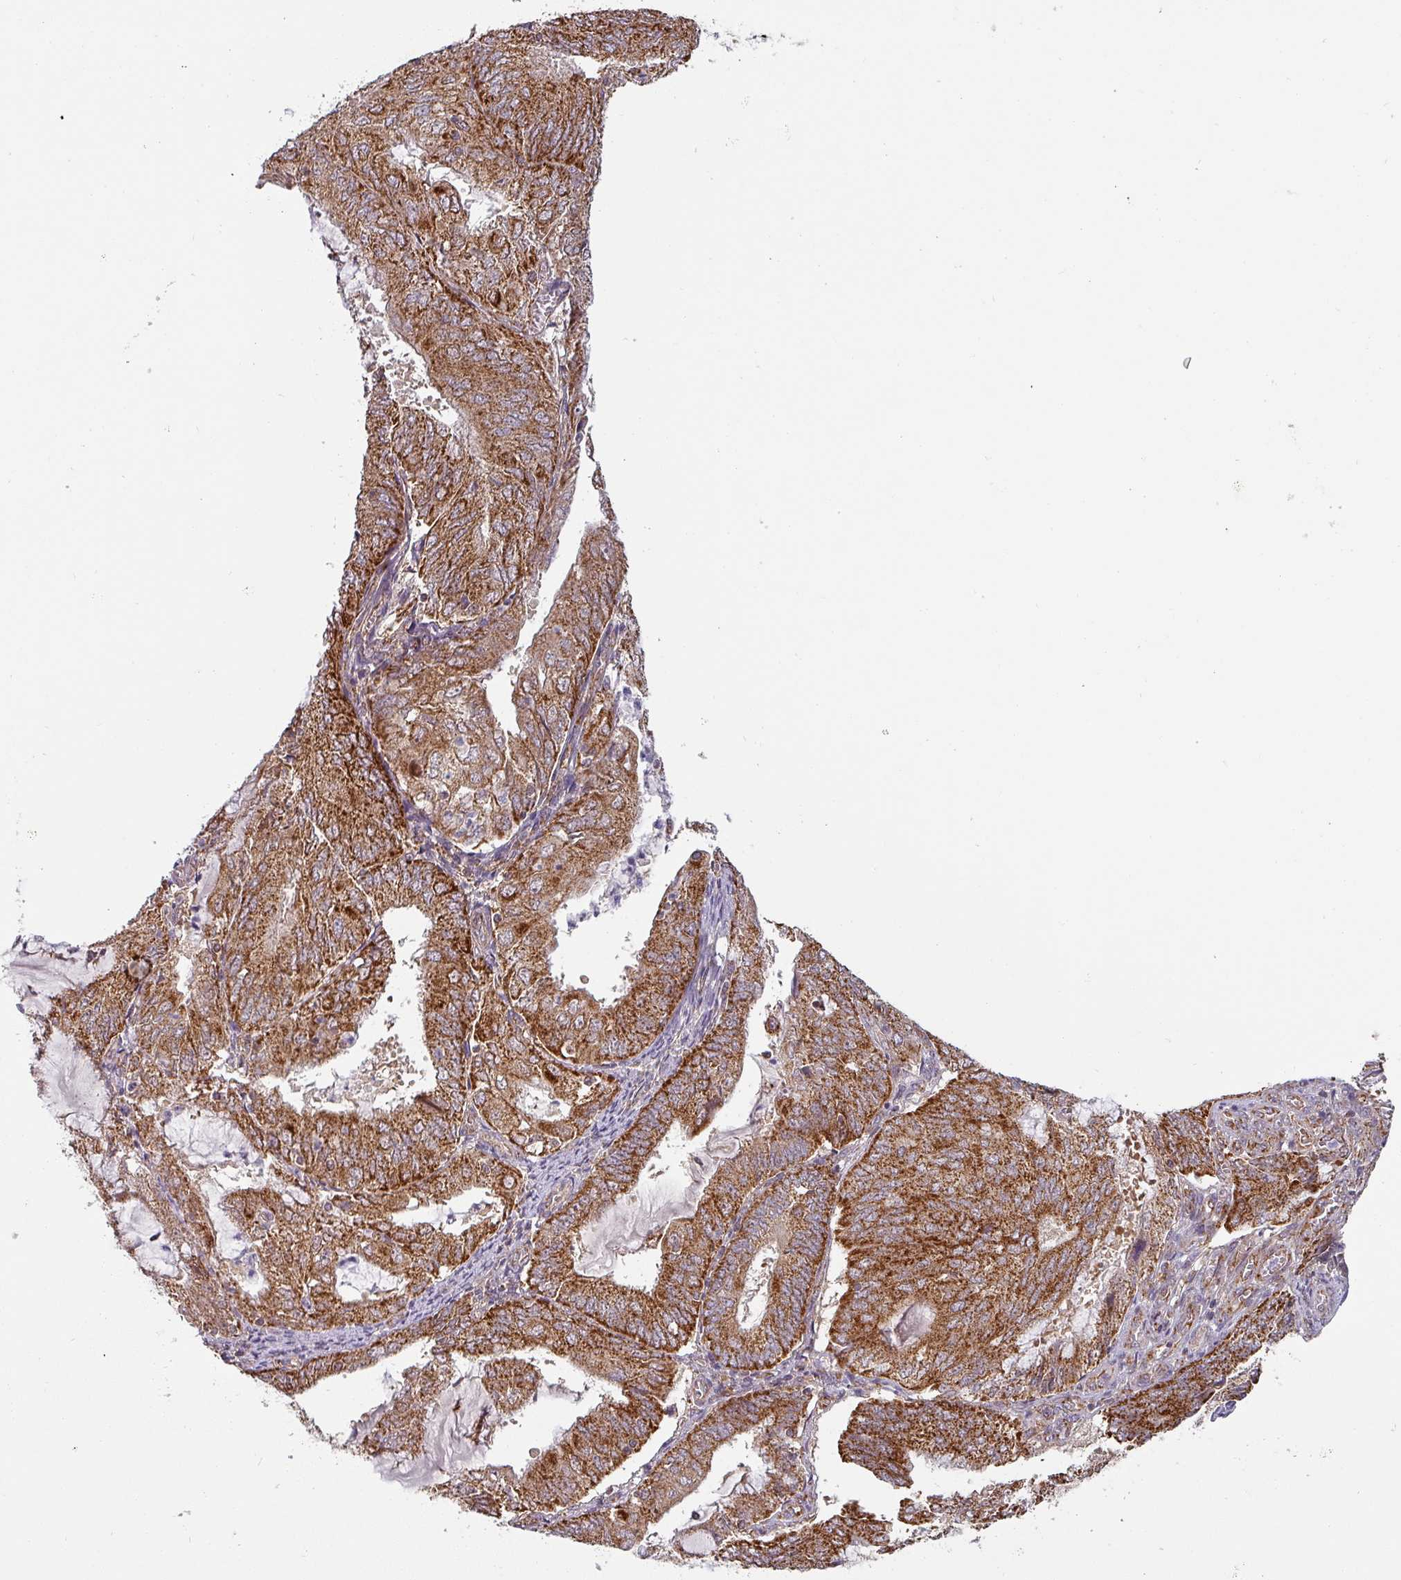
{"staining": {"intensity": "strong", "quantity": ">75%", "location": "cytoplasmic/membranous"}, "tissue": "endometrial cancer", "cell_type": "Tumor cells", "image_type": "cancer", "snomed": [{"axis": "morphology", "description": "Adenocarcinoma, NOS"}, {"axis": "topography", "description": "Endometrium"}], "caption": "Protein analysis of adenocarcinoma (endometrial) tissue reveals strong cytoplasmic/membranous staining in about >75% of tumor cells.", "gene": "MRPS16", "patient": {"sex": "female", "age": 81}}